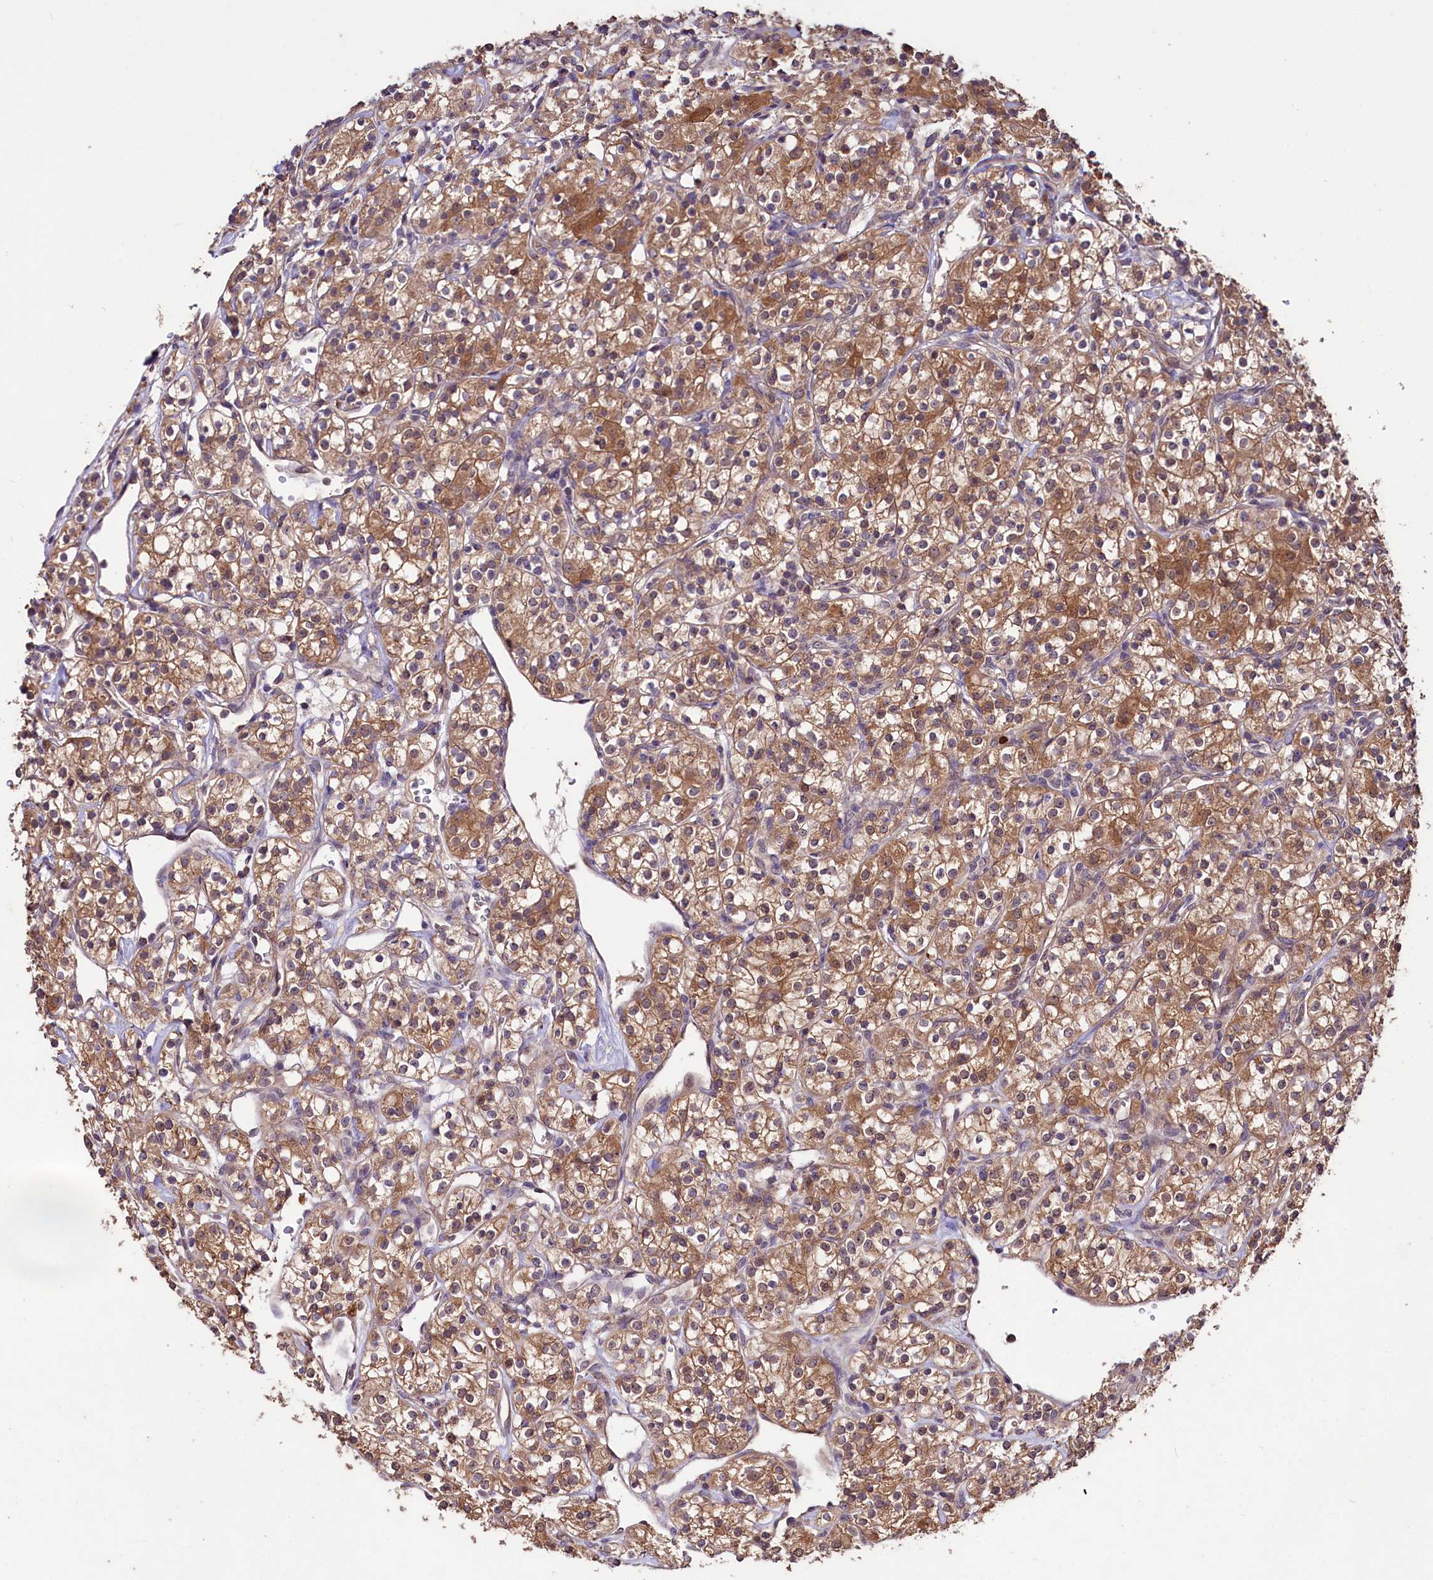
{"staining": {"intensity": "moderate", "quantity": ">75%", "location": "cytoplasmic/membranous"}, "tissue": "renal cancer", "cell_type": "Tumor cells", "image_type": "cancer", "snomed": [{"axis": "morphology", "description": "Adenocarcinoma, NOS"}, {"axis": "topography", "description": "Kidney"}], "caption": "High-magnification brightfield microscopy of renal adenocarcinoma stained with DAB (brown) and counterstained with hematoxylin (blue). tumor cells exhibit moderate cytoplasmic/membranous expression is seen in approximately>75% of cells.", "gene": "KLRB1", "patient": {"sex": "male", "age": 77}}